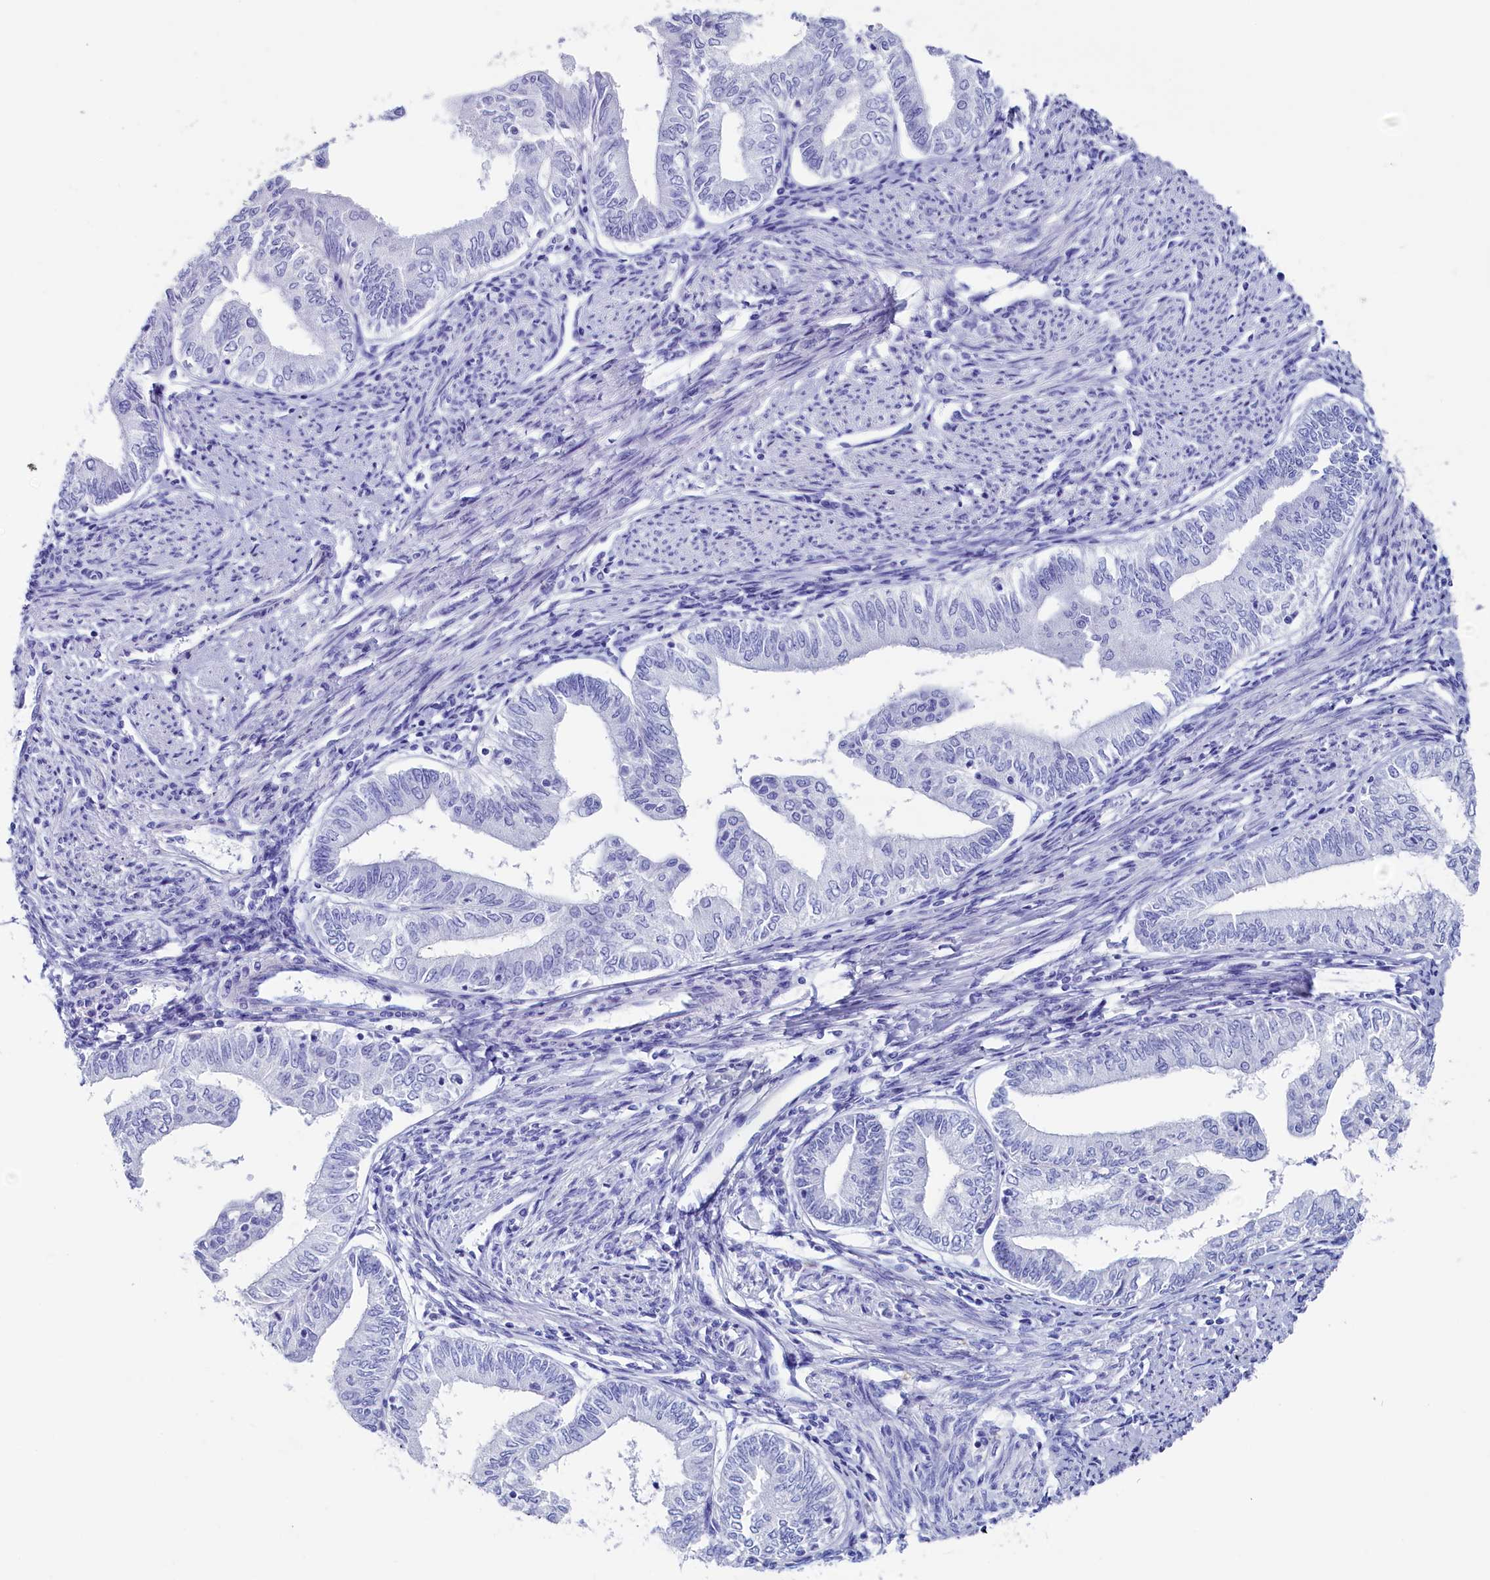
{"staining": {"intensity": "negative", "quantity": "none", "location": "none"}, "tissue": "endometrial cancer", "cell_type": "Tumor cells", "image_type": "cancer", "snomed": [{"axis": "morphology", "description": "Adenocarcinoma, NOS"}, {"axis": "topography", "description": "Endometrium"}], "caption": "IHC photomicrograph of endometrial cancer stained for a protein (brown), which reveals no positivity in tumor cells.", "gene": "ANKRD29", "patient": {"sex": "female", "age": 66}}